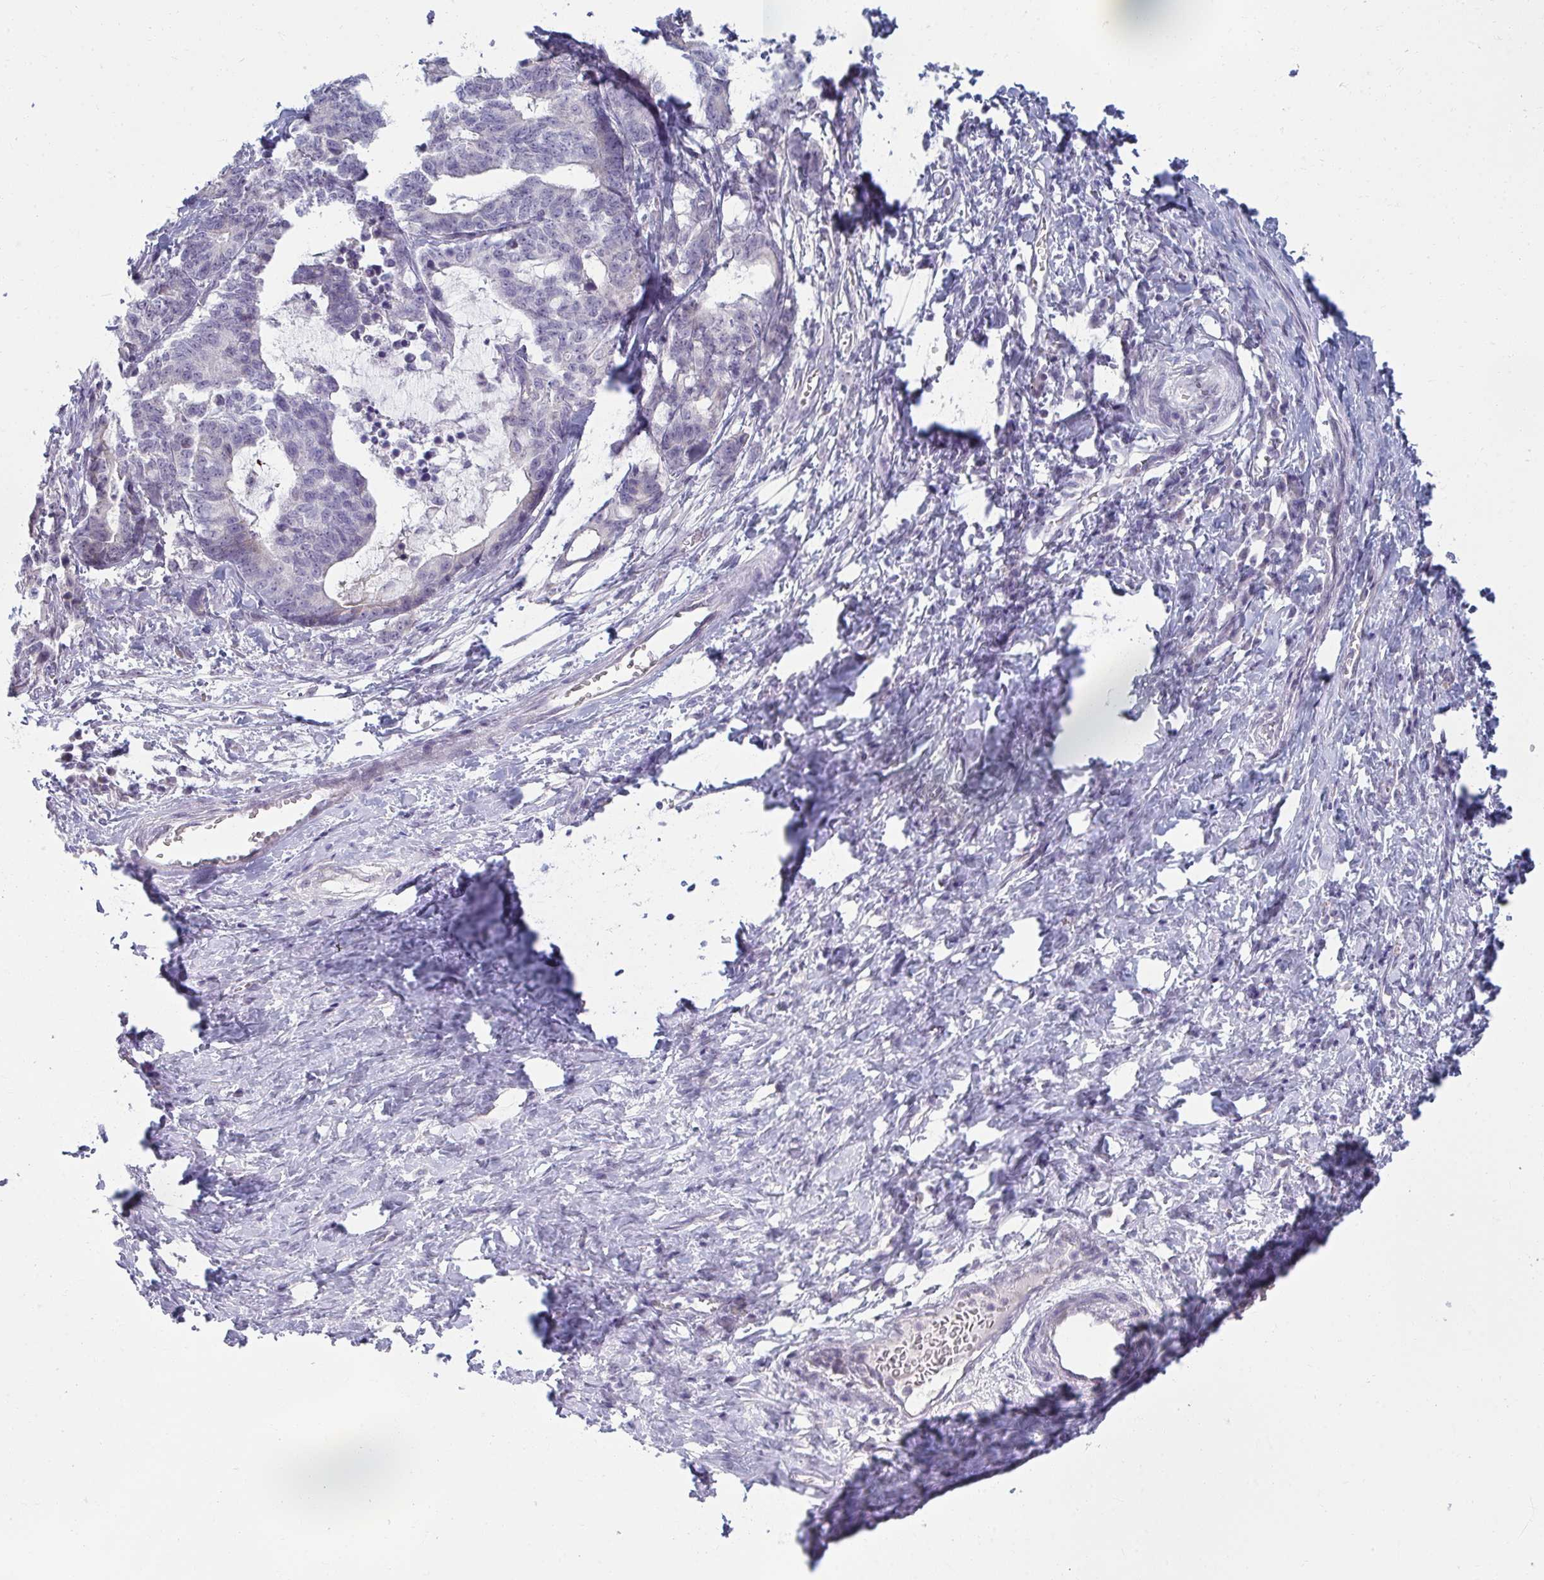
{"staining": {"intensity": "negative", "quantity": "none", "location": "none"}, "tissue": "stomach cancer", "cell_type": "Tumor cells", "image_type": "cancer", "snomed": [{"axis": "morphology", "description": "Normal tissue, NOS"}, {"axis": "morphology", "description": "Adenocarcinoma, NOS"}, {"axis": "topography", "description": "Stomach"}], "caption": "An IHC photomicrograph of stomach cancer is shown. There is no staining in tumor cells of stomach cancer. (Immunohistochemistry, brightfield microscopy, high magnification).", "gene": "RNASEH1", "patient": {"sex": "female", "age": 64}}